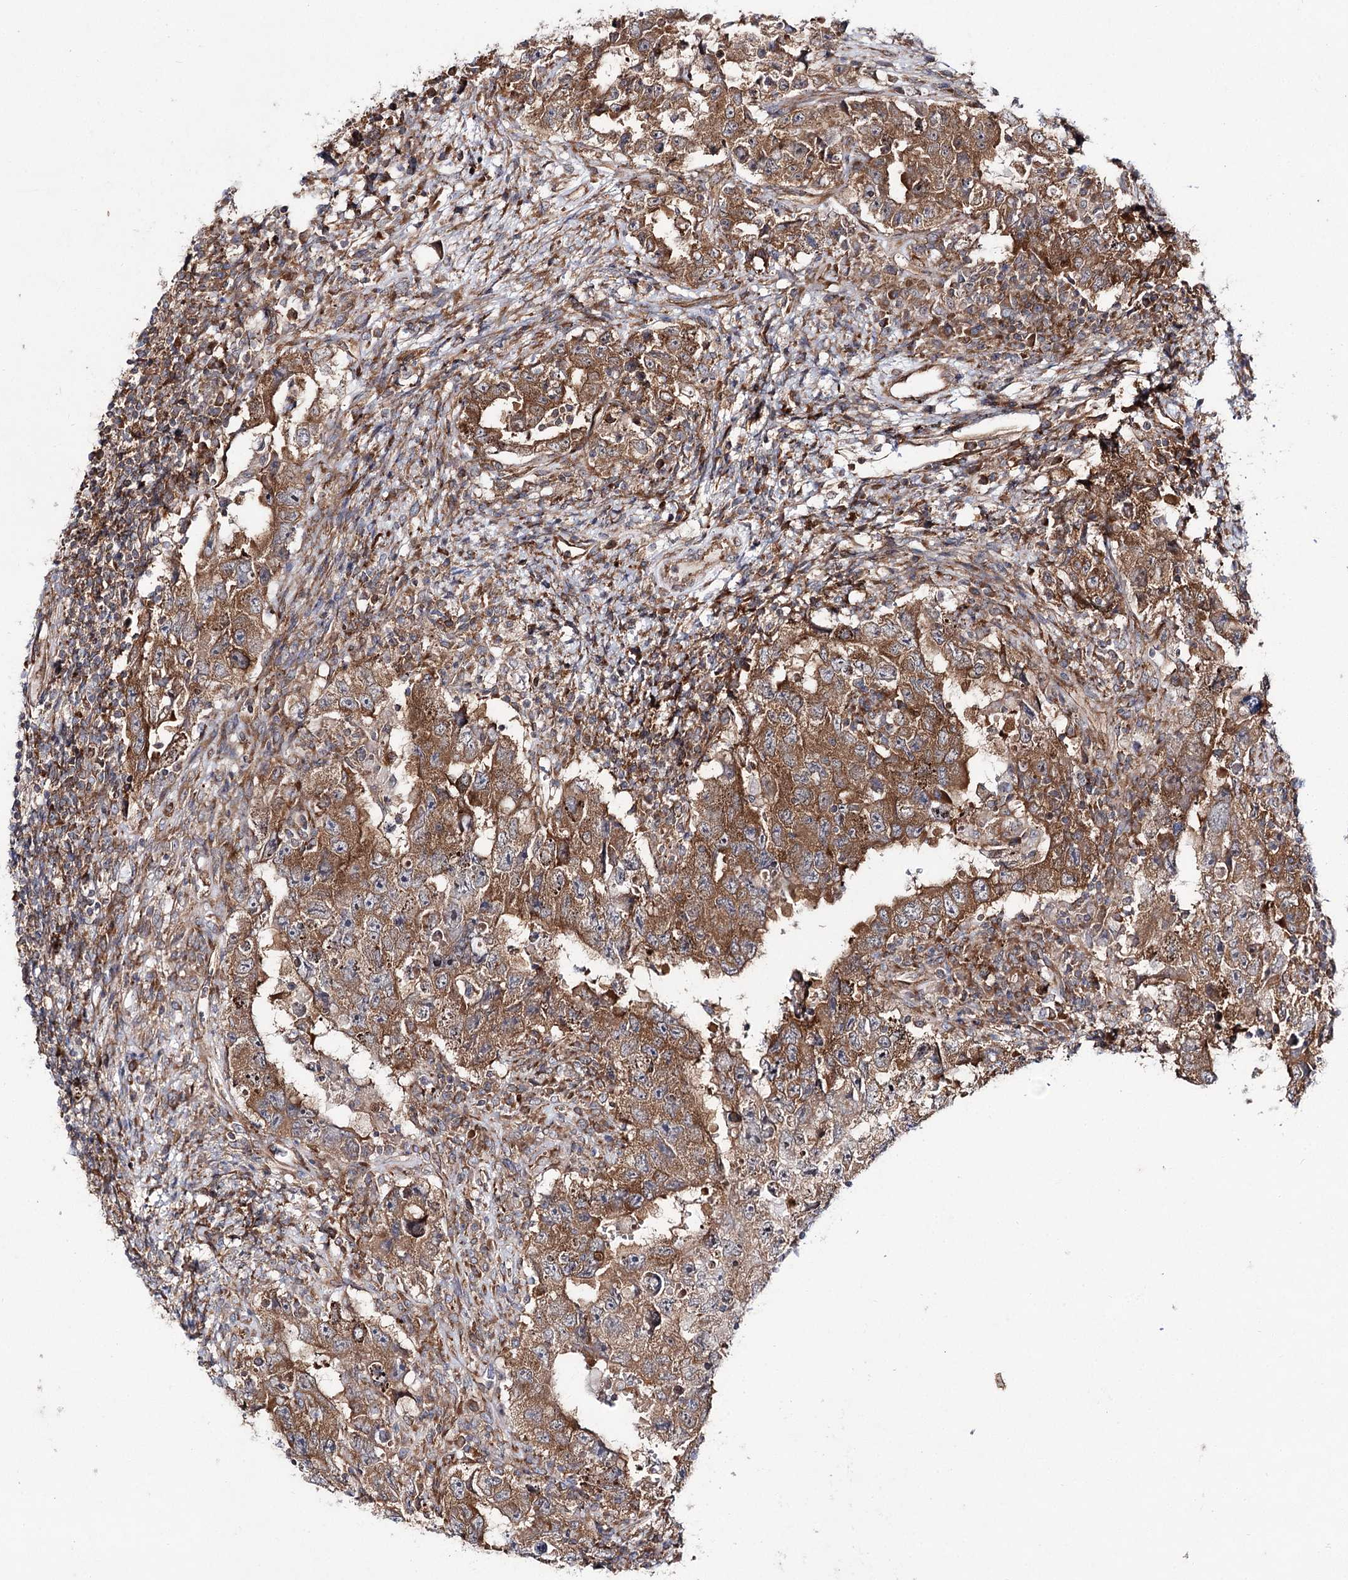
{"staining": {"intensity": "moderate", "quantity": ">75%", "location": "cytoplasmic/membranous"}, "tissue": "testis cancer", "cell_type": "Tumor cells", "image_type": "cancer", "snomed": [{"axis": "morphology", "description": "Carcinoma, Embryonal, NOS"}, {"axis": "topography", "description": "Testis"}], "caption": "Immunohistochemical staining of testis cancer displays medium levels of moderate cytoplasmic/membranous protein expression in approximately >75% of tumor cells.", "gene": "VWA2", "patient": {"sex": "male", "age": 26}}